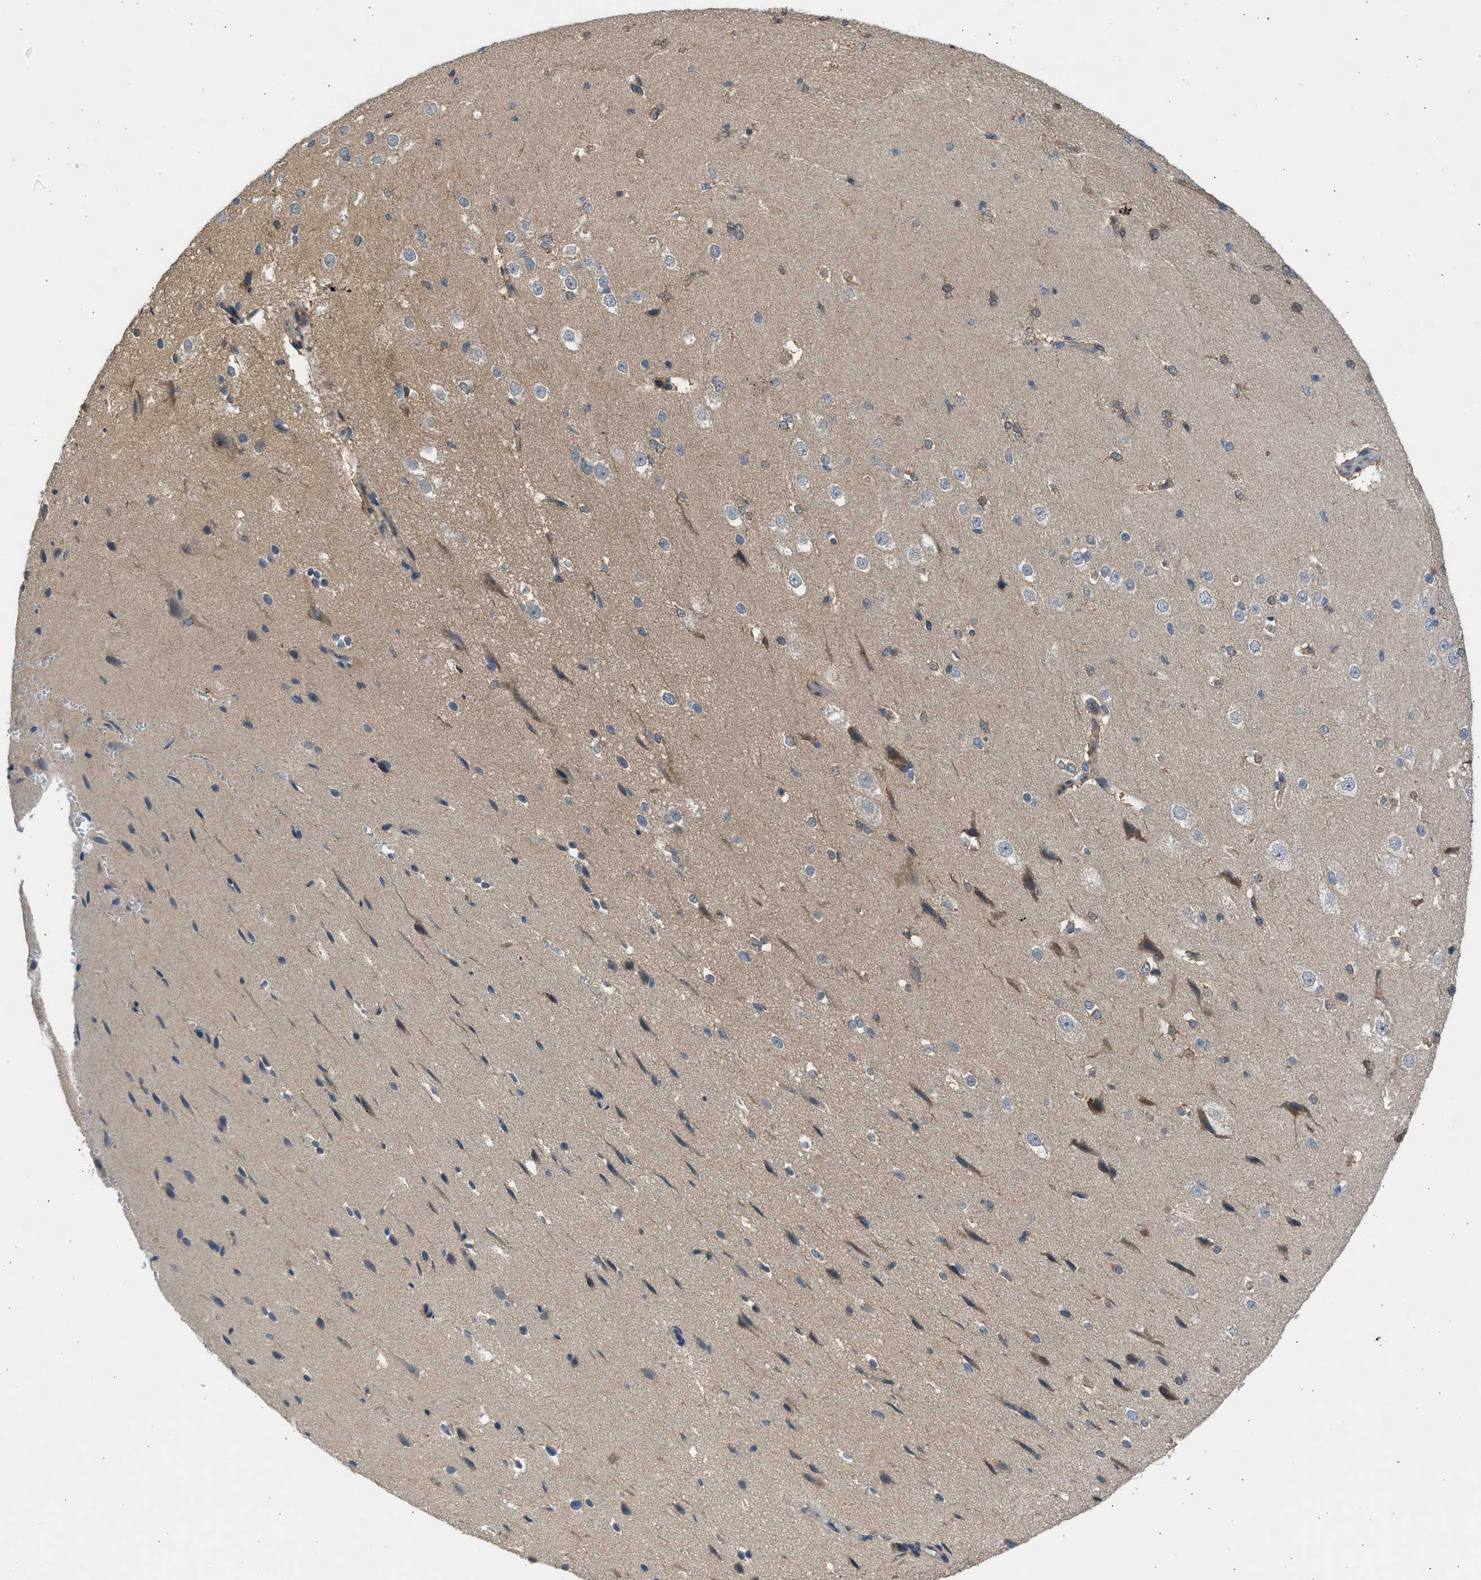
{"staining": {"intensity": "negative", "quantity": "none", "location": "none"}, "tissue": "cerebral cortex", "cell_type": "Endothelial cells", "image_type": "normal", "snomed": [{"axis": "morphology", "description": "Normal tissue, NOS"}, {"axis": "morphology", "description": "Developmental malformation"}, {"axis": "topography", "description": "Cerebral cortex"}], "caption": "This histopathology image is of benign cerebral cortex stained with immunohistochemistry to label a protein in brown with the nuclei are counter-stained blue. There is no positivity in endothelial cells.", "gene": "CYP1A1", "patient": {"sex": "female", "age": 30}}